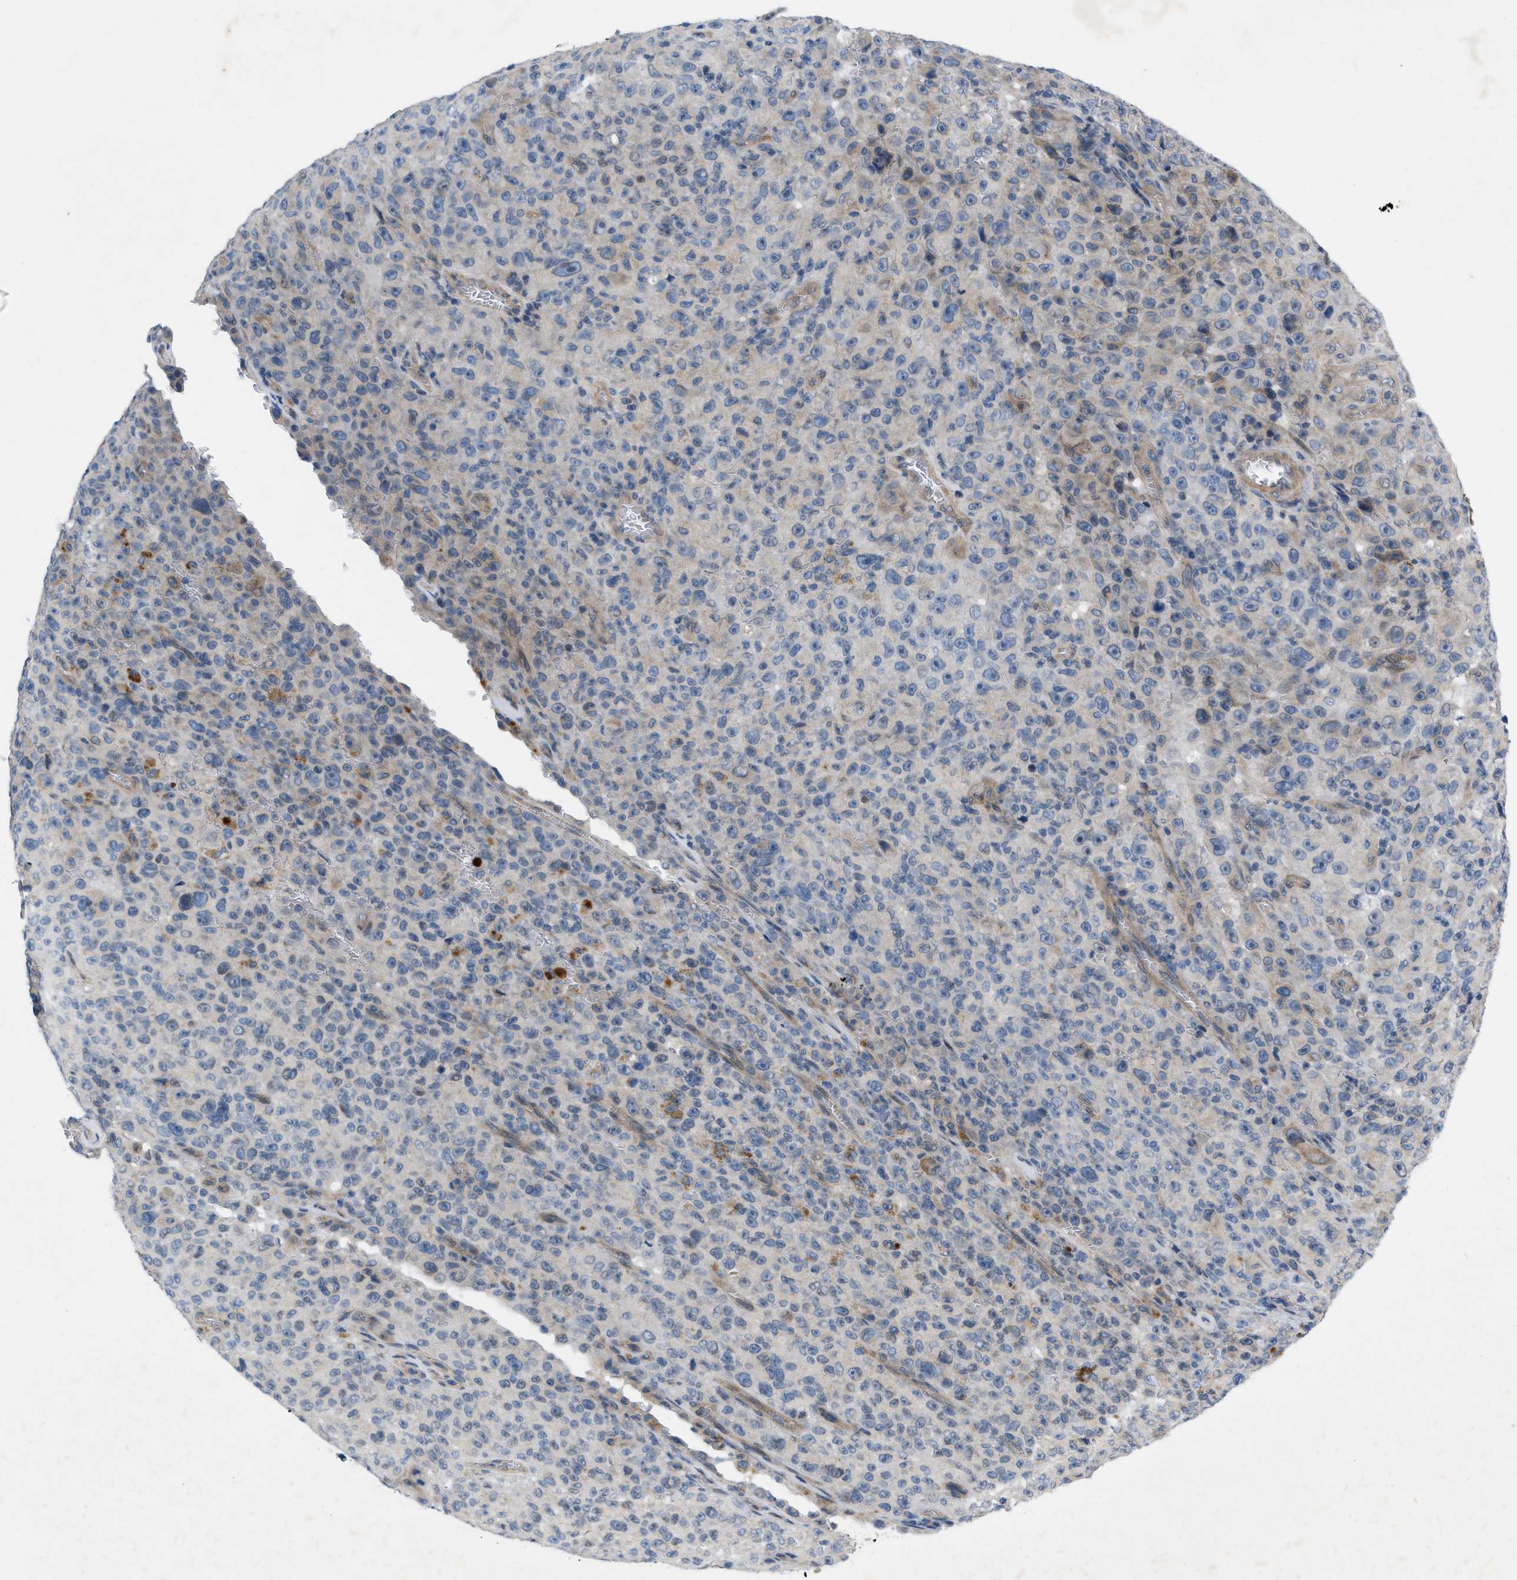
{"staining": {"intensity": "negative", "quantity": "none", "location": "none"}, "tissue": "melanoma", "cell_type": "Tumor cells", "image_type": "cancer", "snomed": [{"axis": "morphology", "description": "Malignant melanoma, NOS"}, {"axis": "topography", "description": "Skin"}], "caption": "There is no significant positivity in tumor cells of malignant melanoma.", "gene": "NDEL1", "patient": {"sex": "female", "age": 82}}